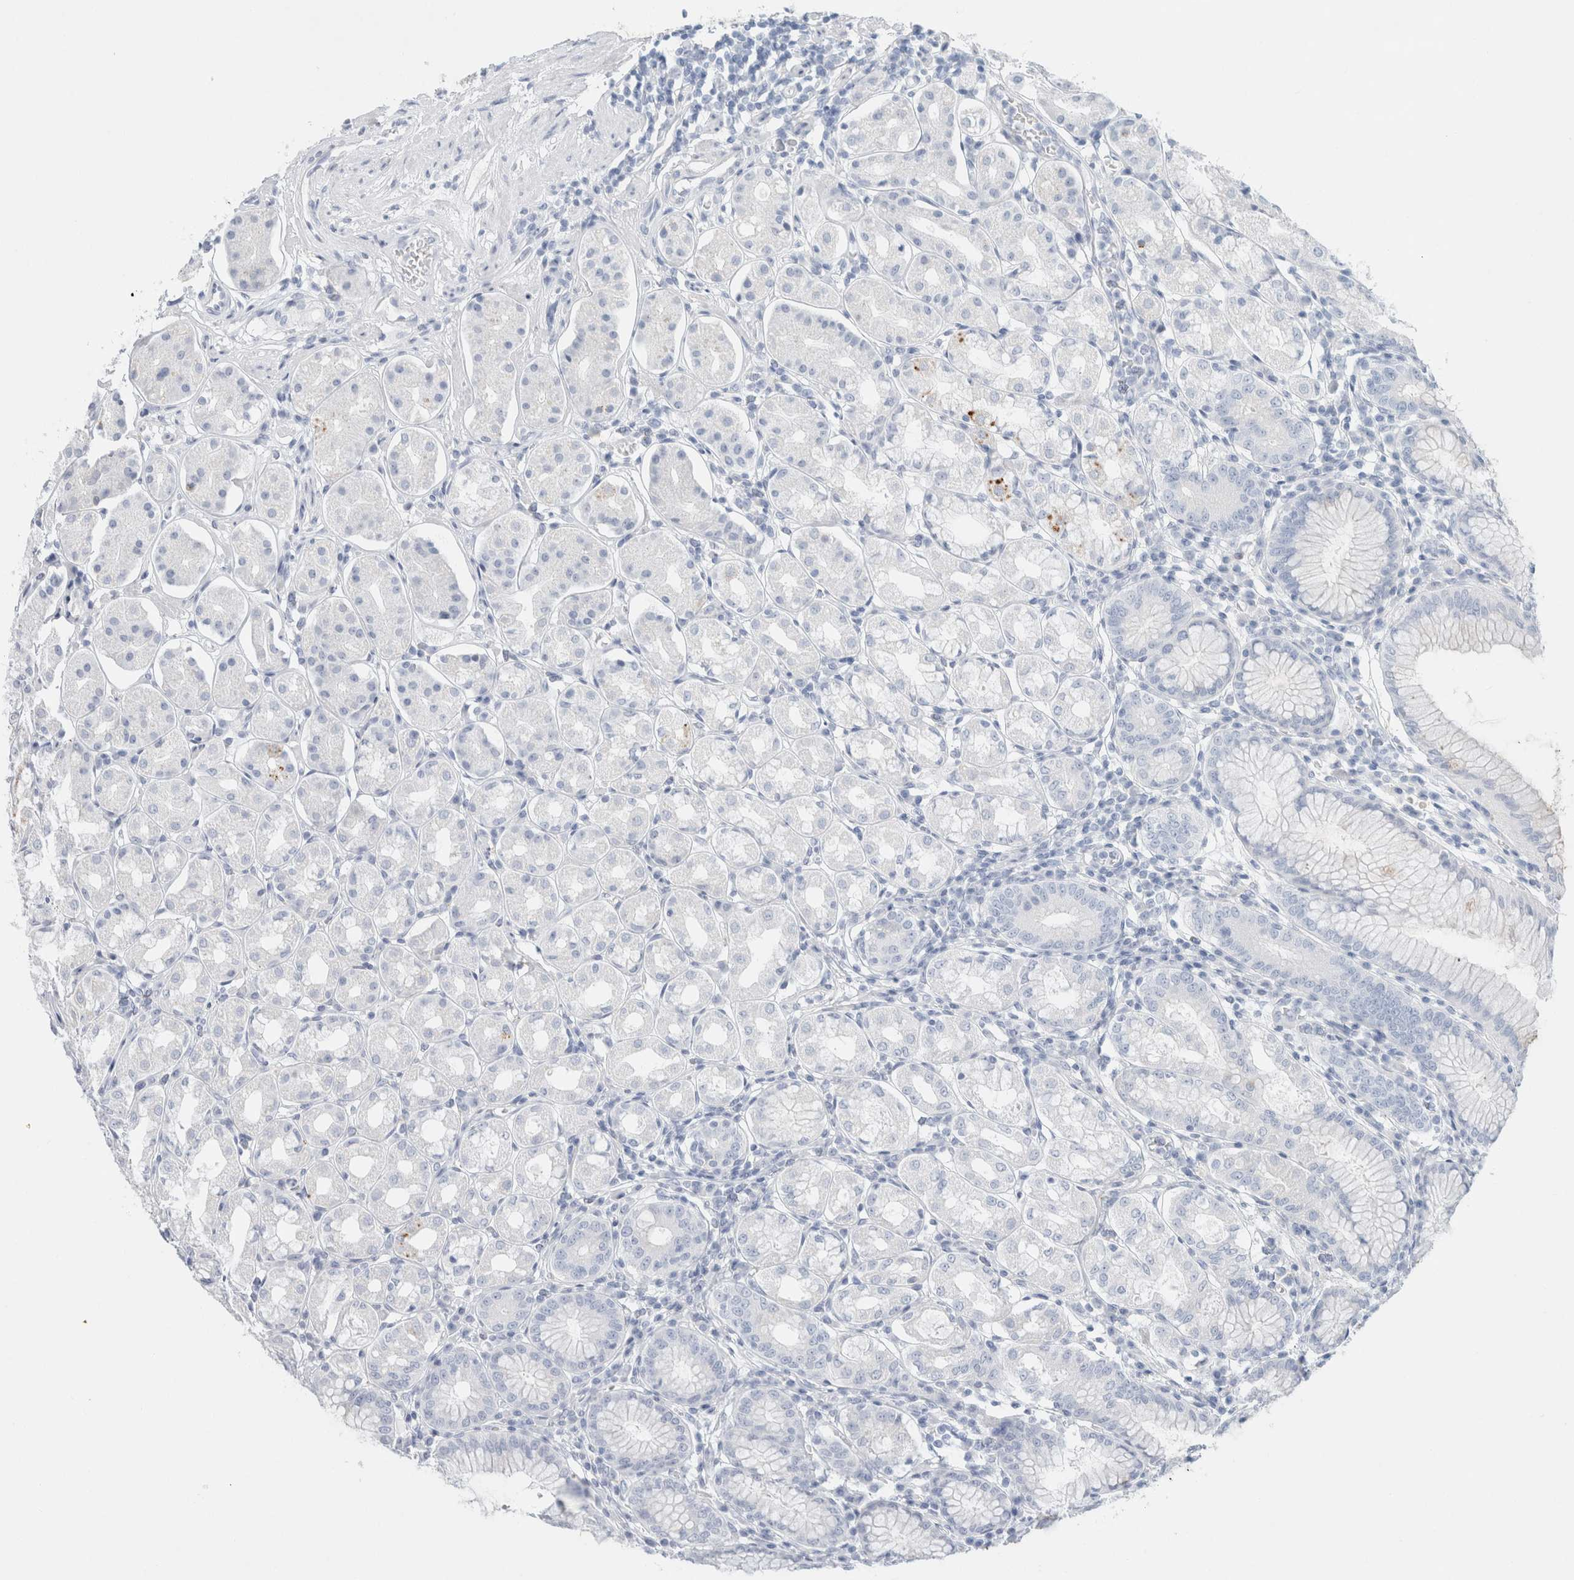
{"staining": {"intensity": "moderate", "quantity": "<25%", "location": "cytoplasmic/membranous"}, "tissue": "stomach", "cell_type": "Glandular cells", "image_type": "normal", "snomed": [{"axis": "morphology", "description": "Normal tissue, NOS"}, {"axis": "topography", "description": "Stomach"}, {"axis": "topography", "description": "Stomach, lower"}], "caption": "IHC micrograph of benign stomach: stomach stained using immunohistochemistry (IHC) exhibits low levels of moderate protein expression localized specifically in the cytoplasmic/membranous of glandular cells, appearing as a cytoplasmic/membranous brown color.", "gene": "CPQ", "patient": {"sex": "female", "age": 56}}